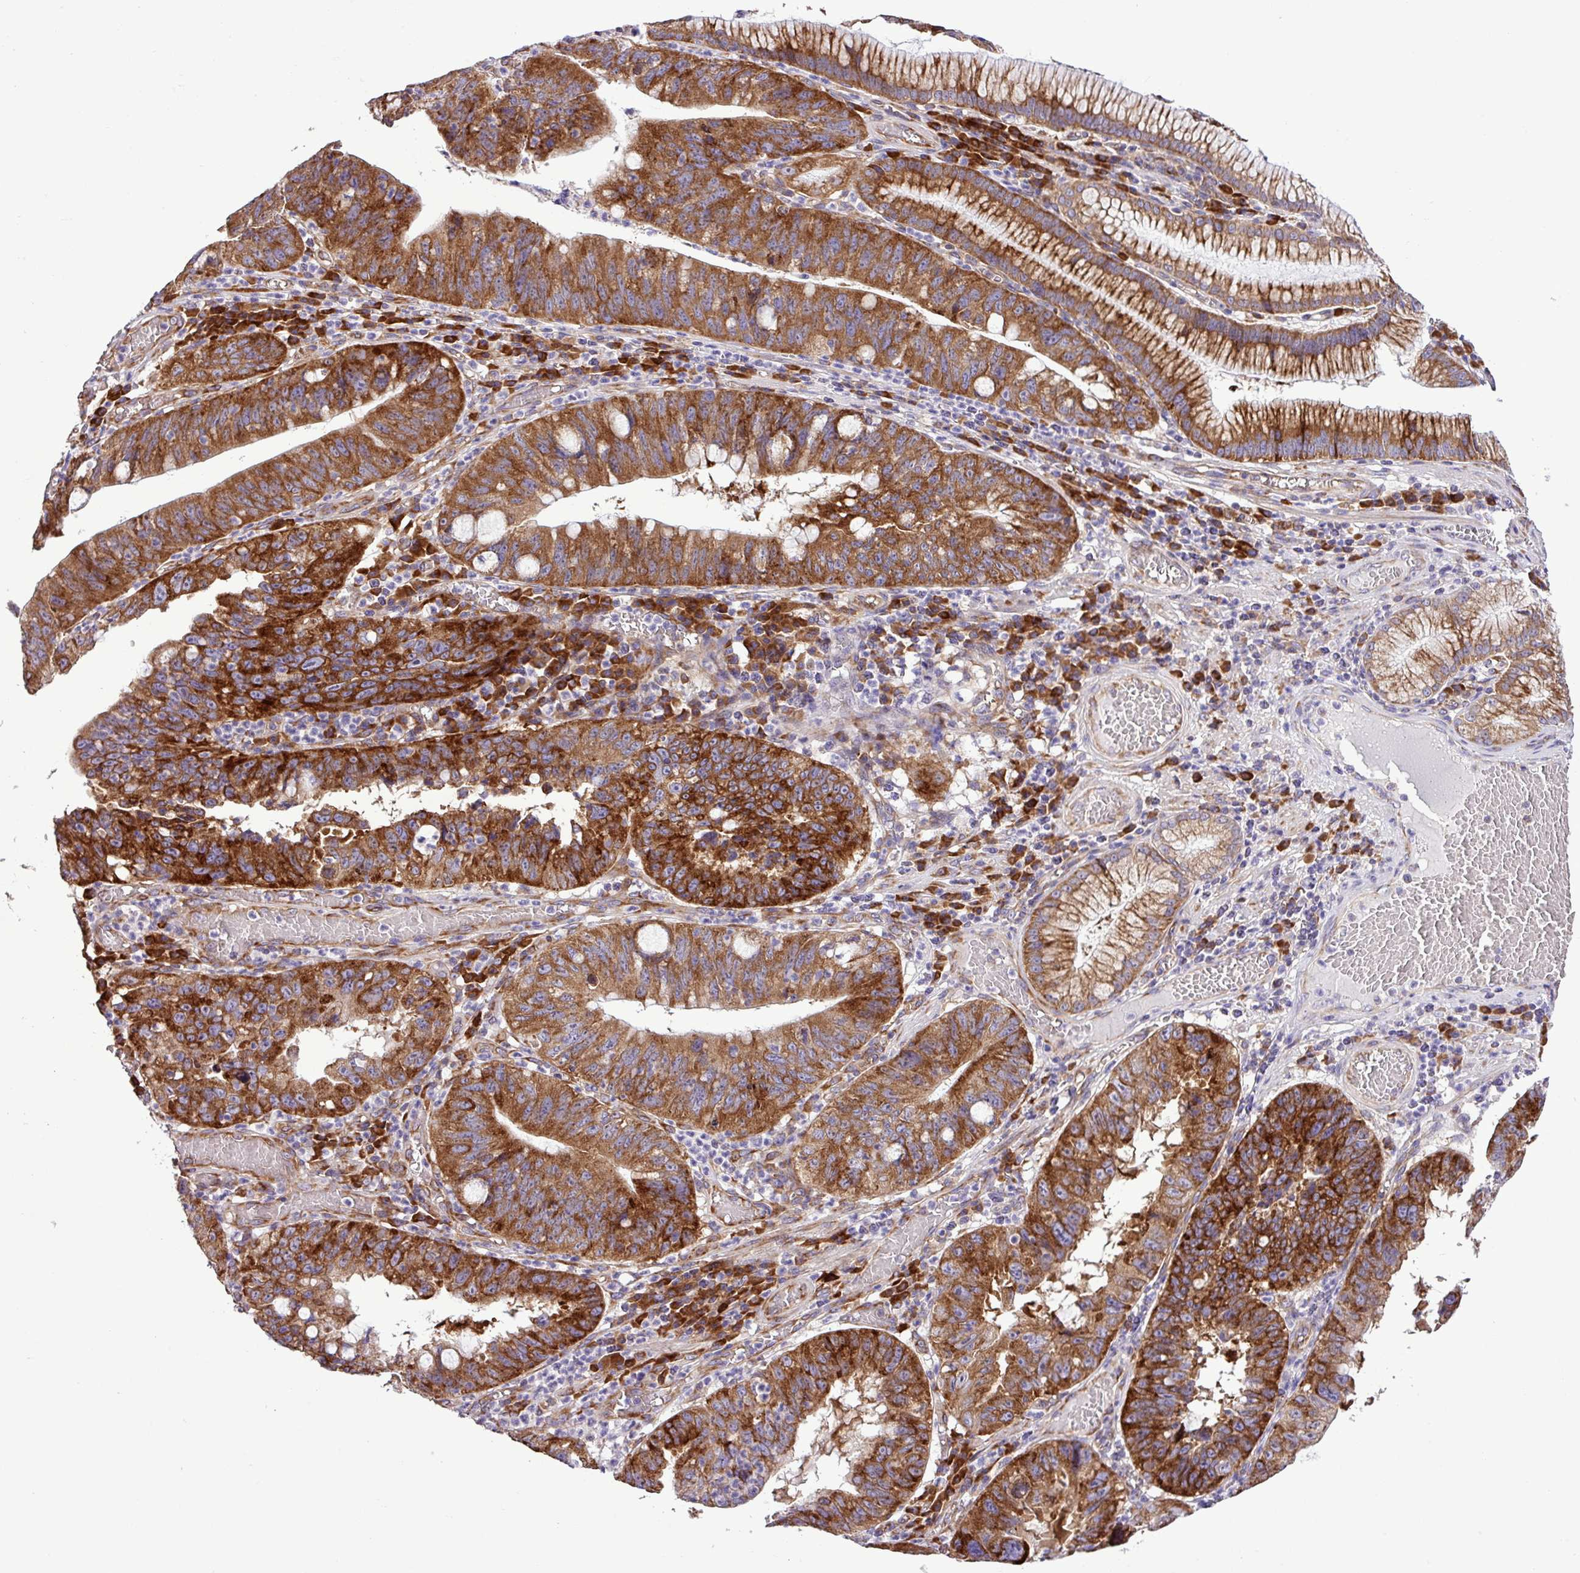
{"staining": {"intensity": "strong", "quantity": ">75%", "location": "cytoplasmic/membranous"}, "tissue": "stomach cancer", "cell_type": "Tumor cells", "image_type": "cancer", "snomed": [{"axis": "morphology", "description": "Adenocarcinoma, NOS"}, {"axis": "topography", "description": "Stomach"}], "caption": "Tumor cells demonstrate high levels of strong cytoplasmic/membranous staining in approximately >75% of cells in stomach adenocarcinoma.", "gene": "RPL13", "patient": {"sex": "male", "age": 59}}